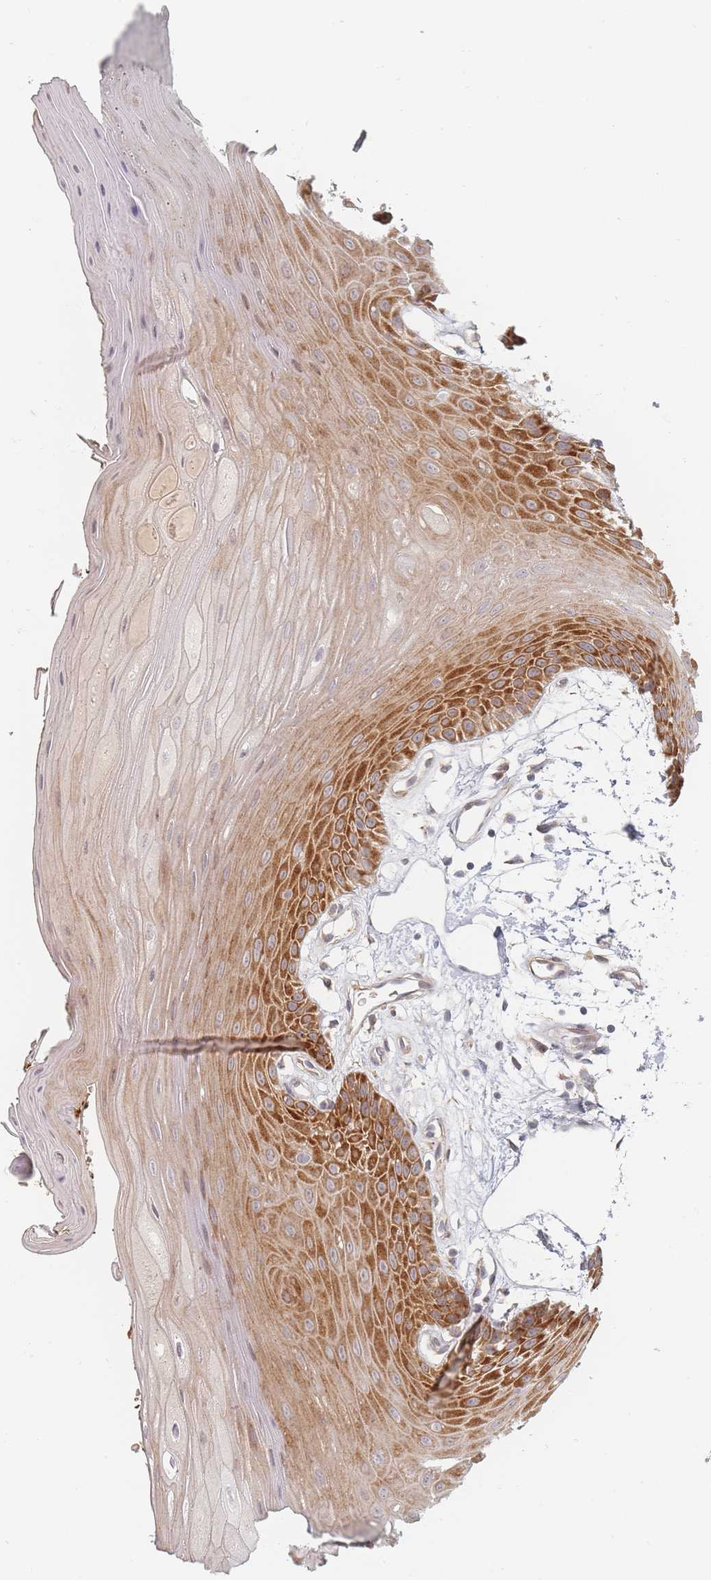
{"staining": {"intensity": "strong", "quantity": "25%-75%", "location": "cytoplasmic/membranous"}, "tissue": "oral mucosa", "cell_type": "Squamous epithelial cells", "image_type": "normal", "snomed": [{"axis": "morphology", "description": "Normal tissue, NOS"}, {"axis": "topography", "description": "Oral tissue"}, {"axis": "topography", "description": "Tounge, NOS"}], "caption": "DAB immunohistochemical staining of unremarkable oral mucosa shows strong cytoplasmic/membranous protein positivity in about 25%-75% of squamous epithelial cells.", "gene": "ZKSCAN7", "patient": {"sex": "female", "age": 59}}